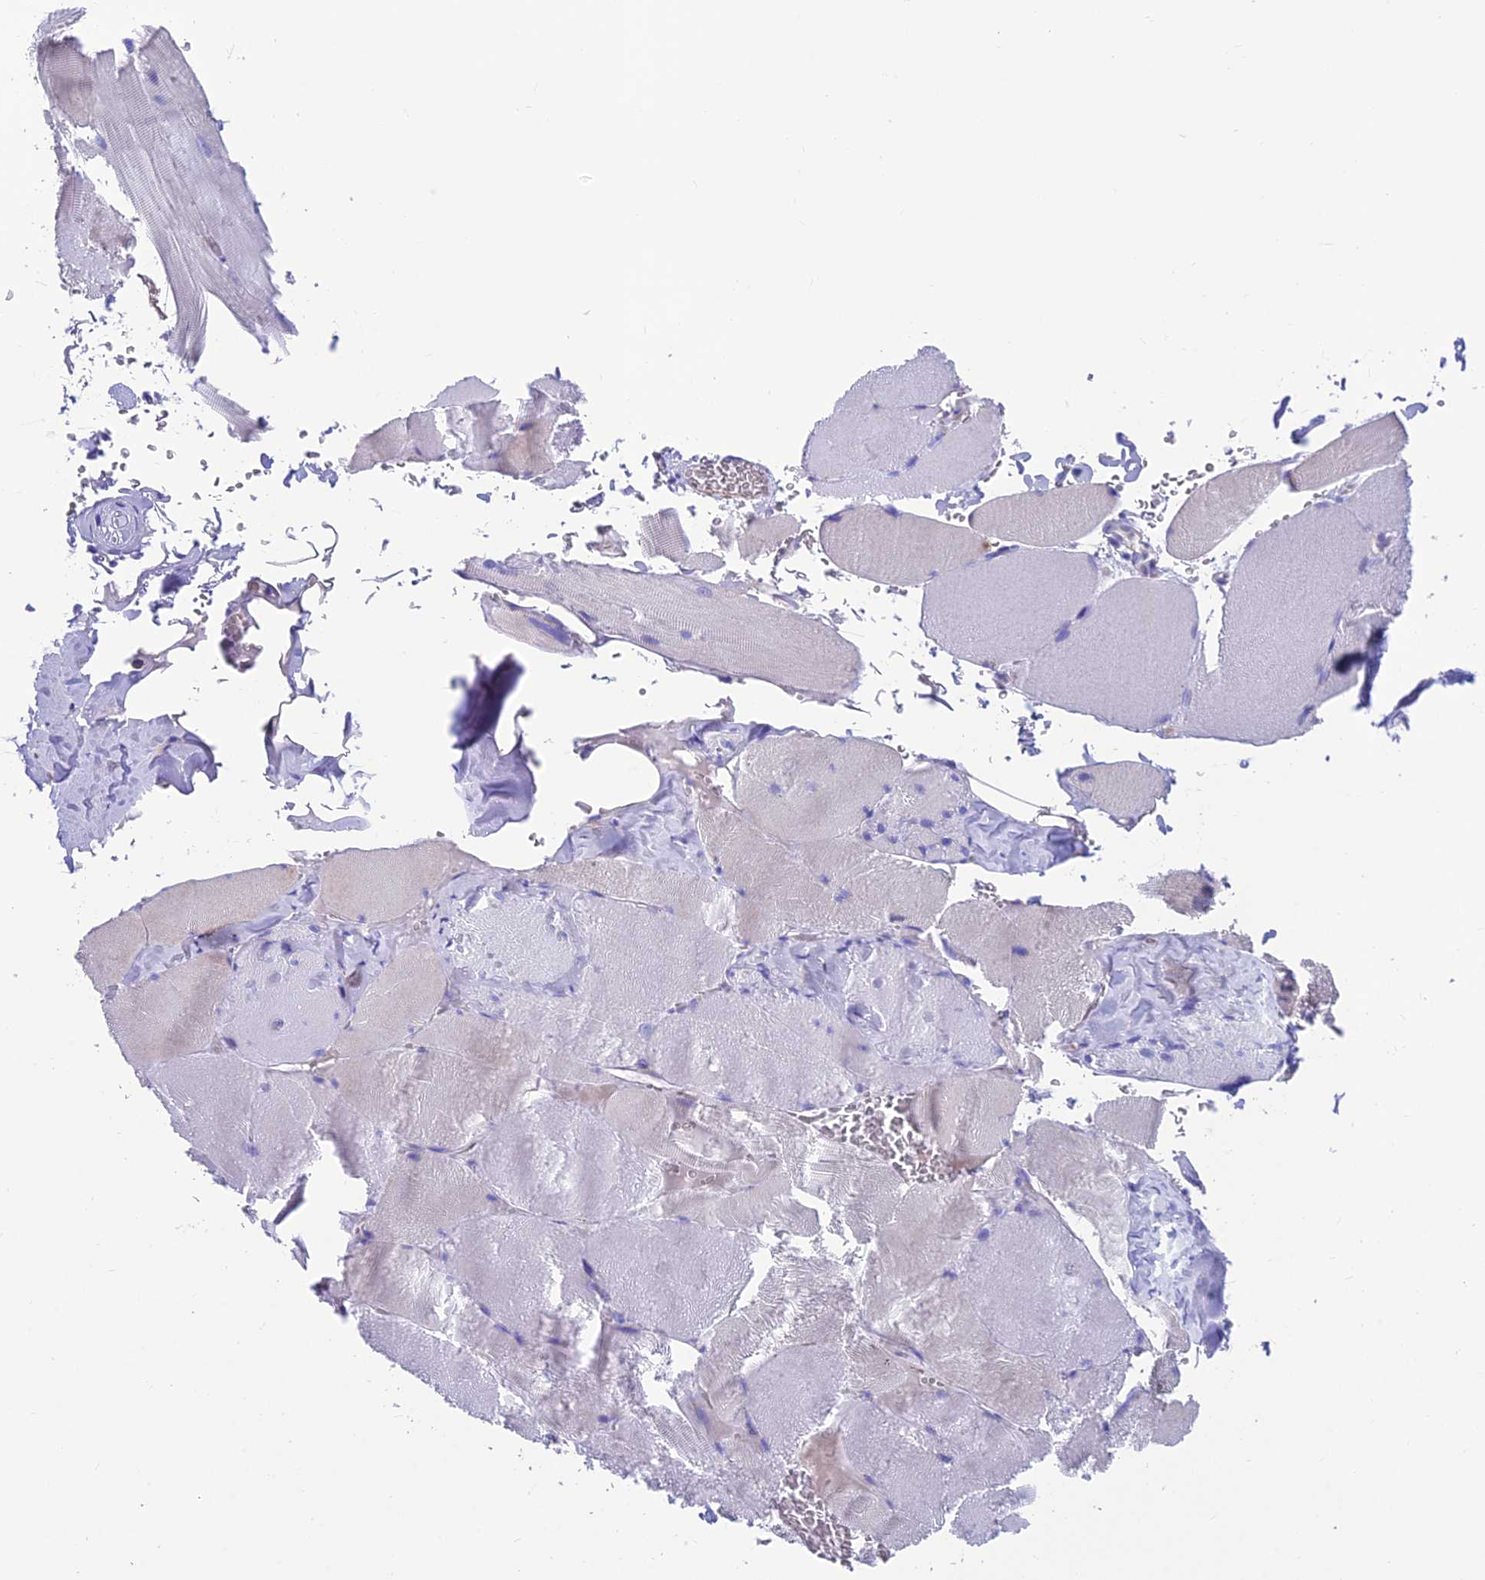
{"staining": {"intensity": "negative", "quantity": "none", "location": "none"}, "tissue": "skeletal muscle", "cell_type": "Myocytes", "image_type": "normal", "snomed": [{"axis": "morphology", "description": "Normal tissue, NOS"}, {"axis": "topography", "description": "Skeletal muscle"}, {"axis": "topography", "description": "Head-Neck"}], "caption": "Micrograph shows no significant protein staining in myocytes of benign skeletal muscle. (Immunohistochemistry (ihc), brightfield microscopy, high magnification).", "gene": "GNG11", "patient": {"sex": "male", "age": 66}}